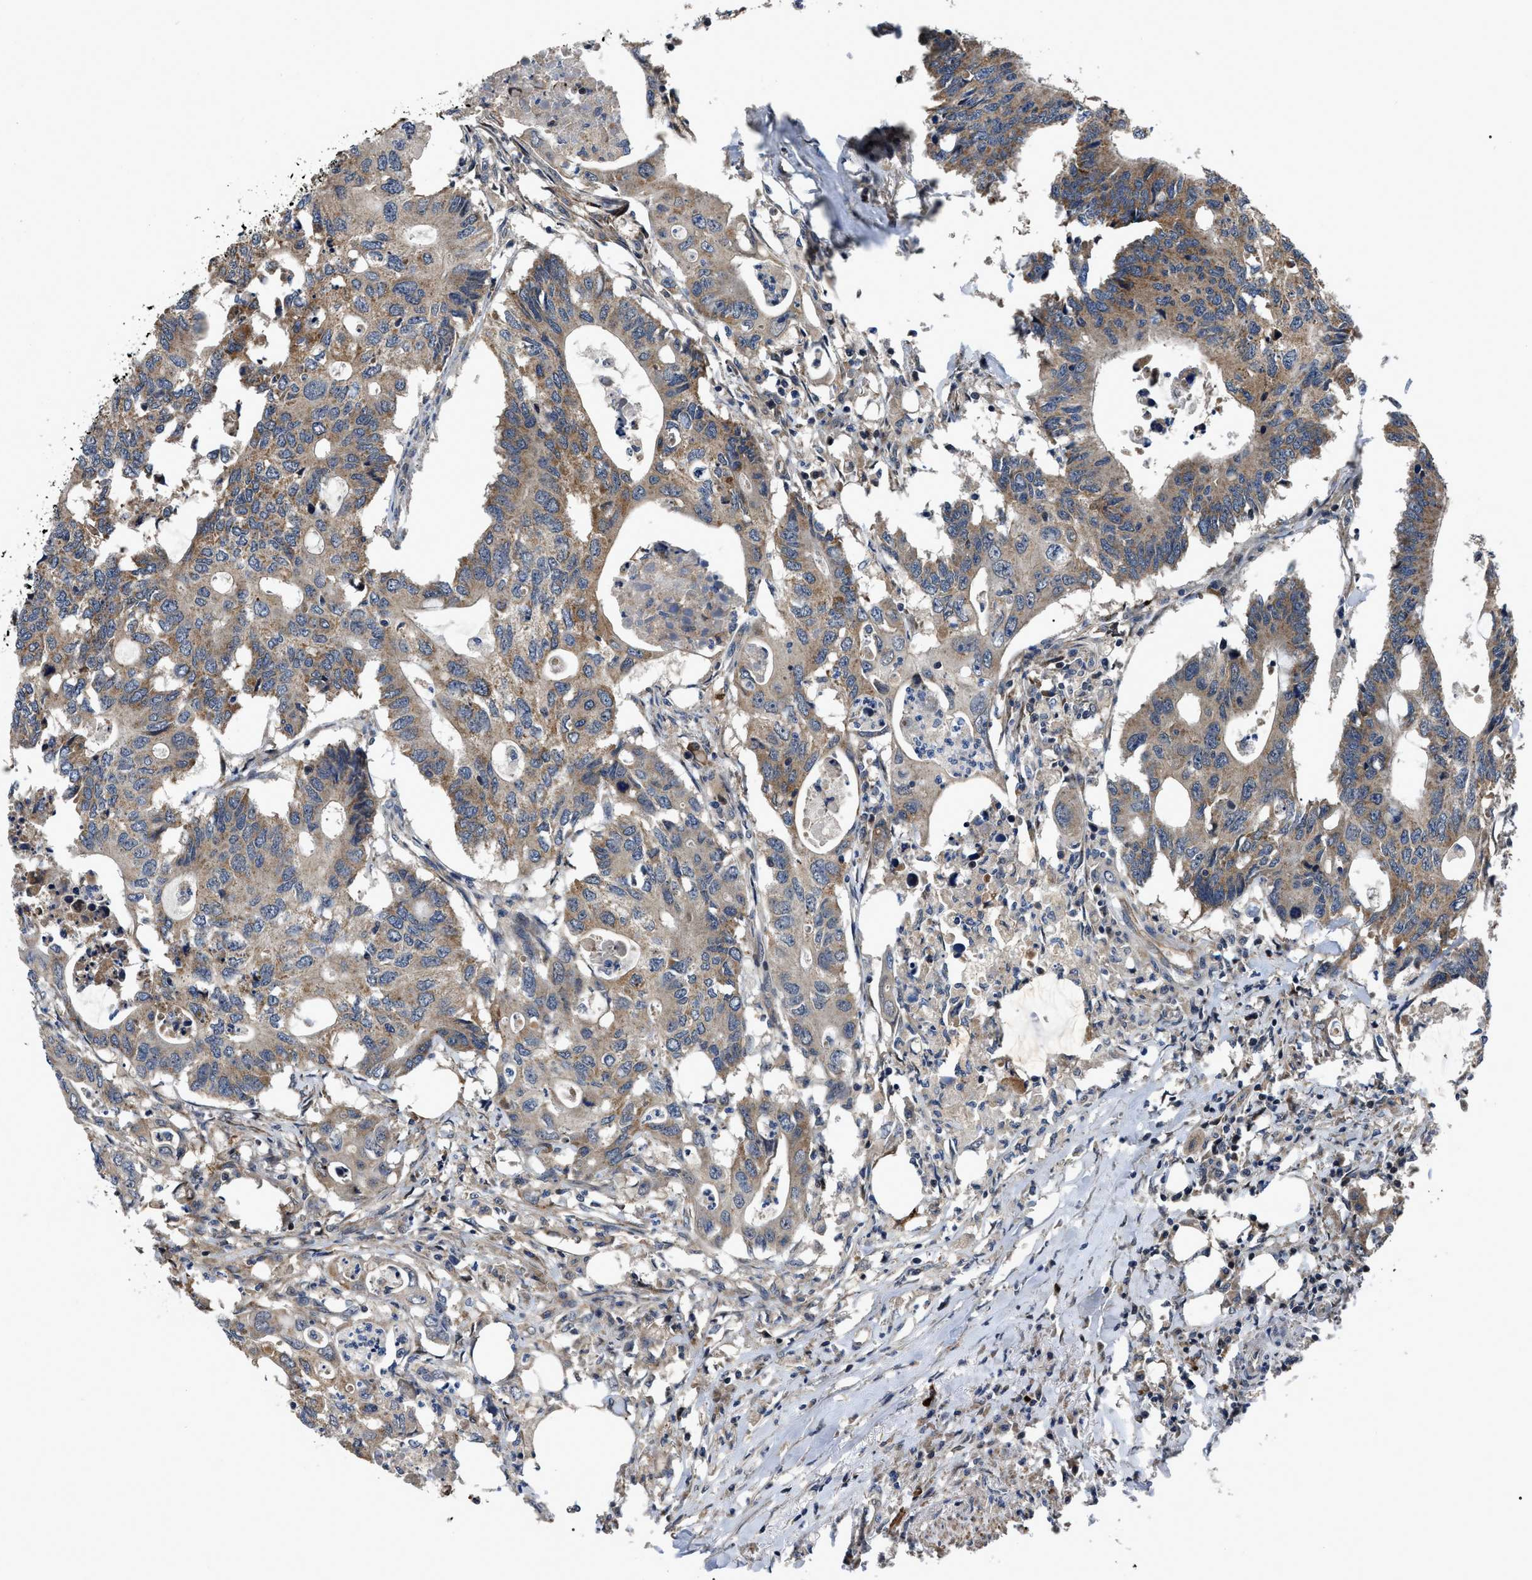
{"staining": {"intensity": "moderate", "quantity": ">75%", "location": "cytoplasmic/membranous"}, "tissue": "colorectal cancer", "cell_type": "Tumor cells", "image_type": "cancer", "snomed": [{"axis": "morphology", "description": "Adenocarcinoma, NOS"}, {"axis": "topography", "description": "Colon"}], "caption": "Human colorectal adenocarcinoma stained for a protein (brown) demonstrates moderate cytoplasmic/membranous positive positivity in about >75% of tumor cells.", "gene": "PPWD1", "patient": {"sex": "male", "age": 71}}